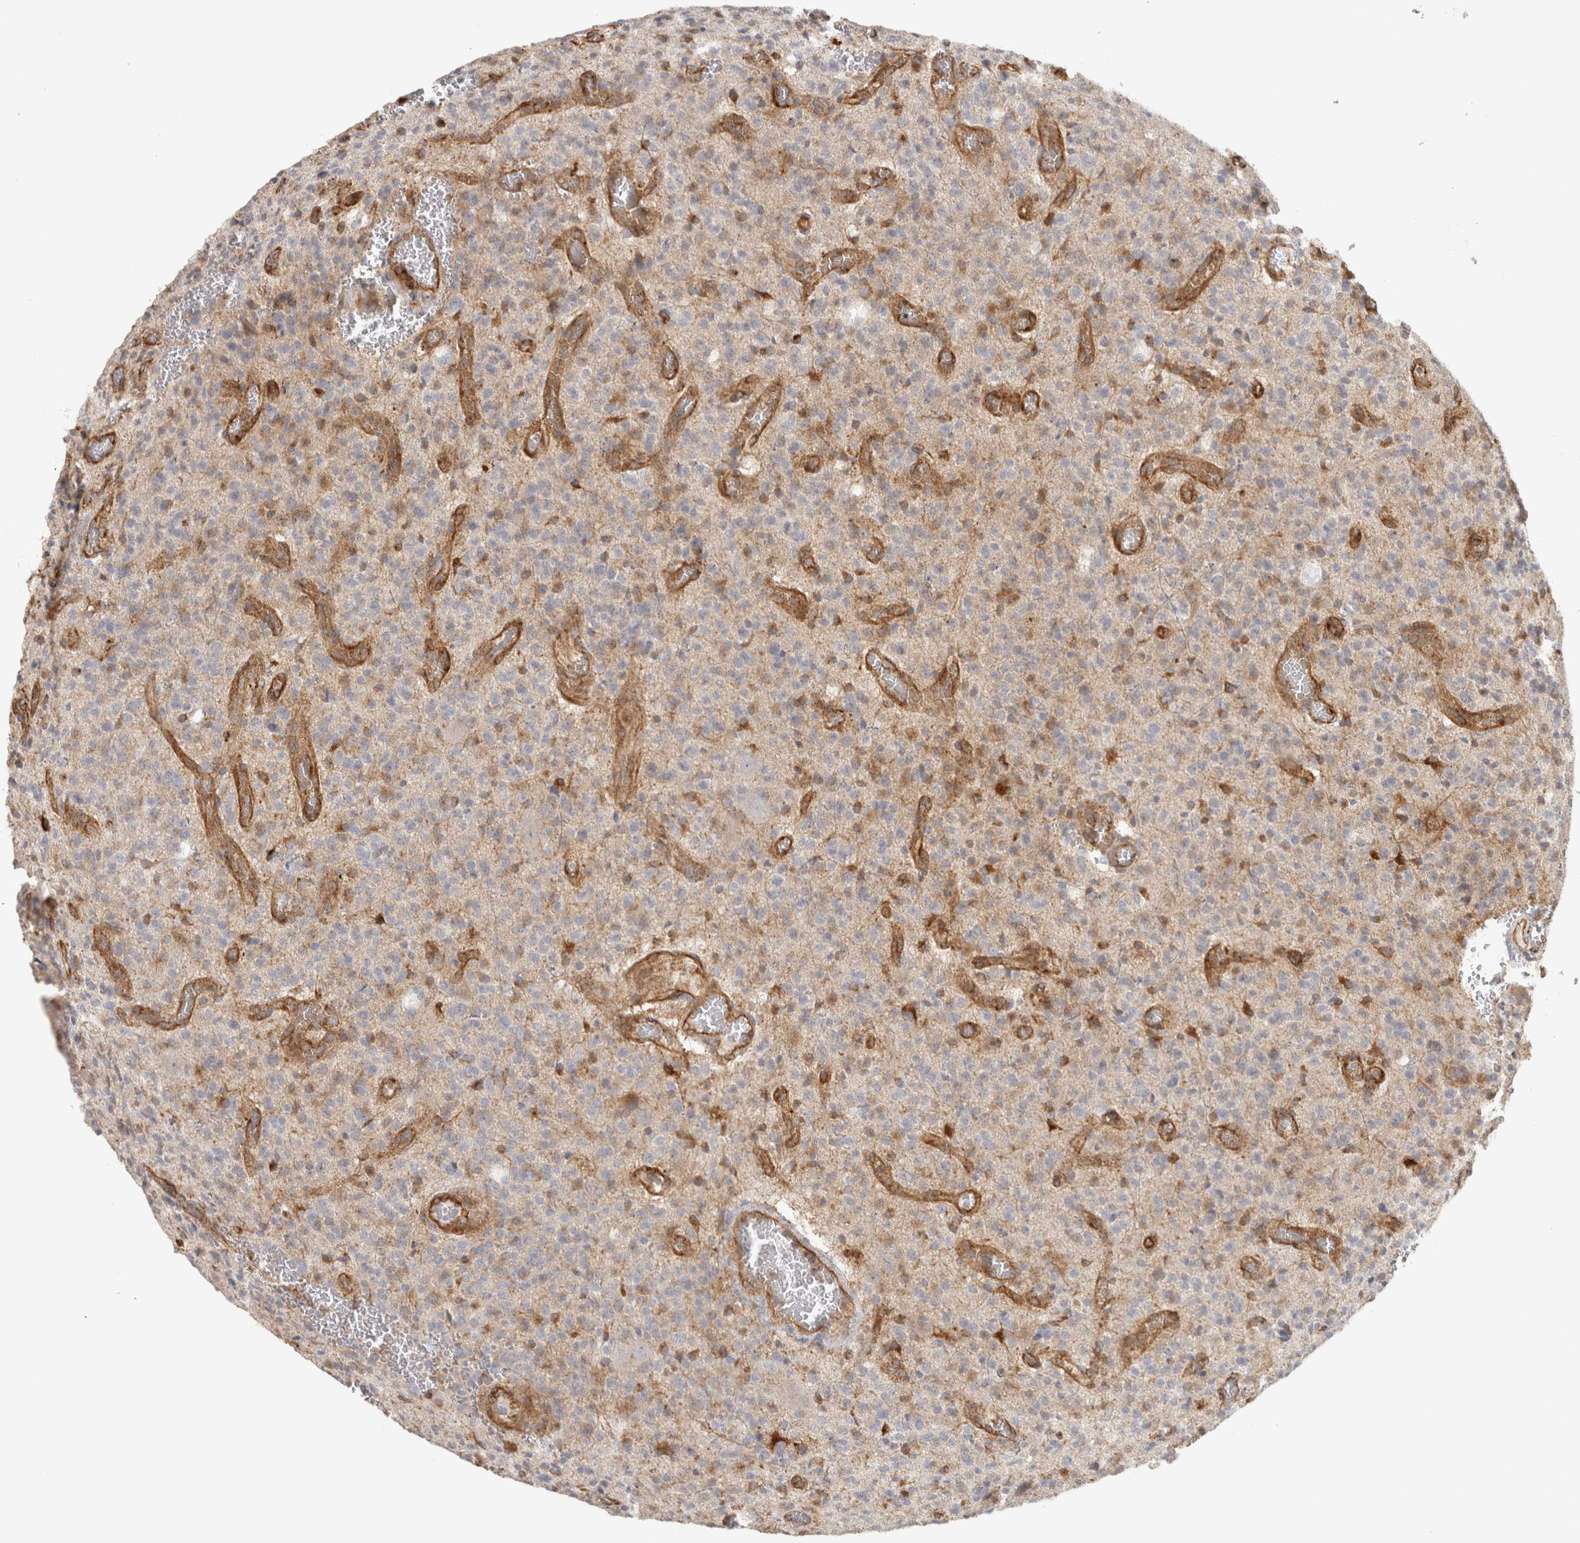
{"staining": {"intensity": "weak", "quantity": "<25%", "location": "cytoplasmic/membranous"}, "tissue": "glioma", "cell_type": "Tumor cells", "image_type": "cancer", "snomed": [{"axis": "morphology", "description": "Glioma, malignant, High grade"}, {"axis": "topography", "description": "Brain"}], "caption": "DAB immunohistochemical staining of human glioma exhibits no significant expression in tumor cells.", "gene": "HLA-E", "patient": {"sex": "male", "age": 34}}